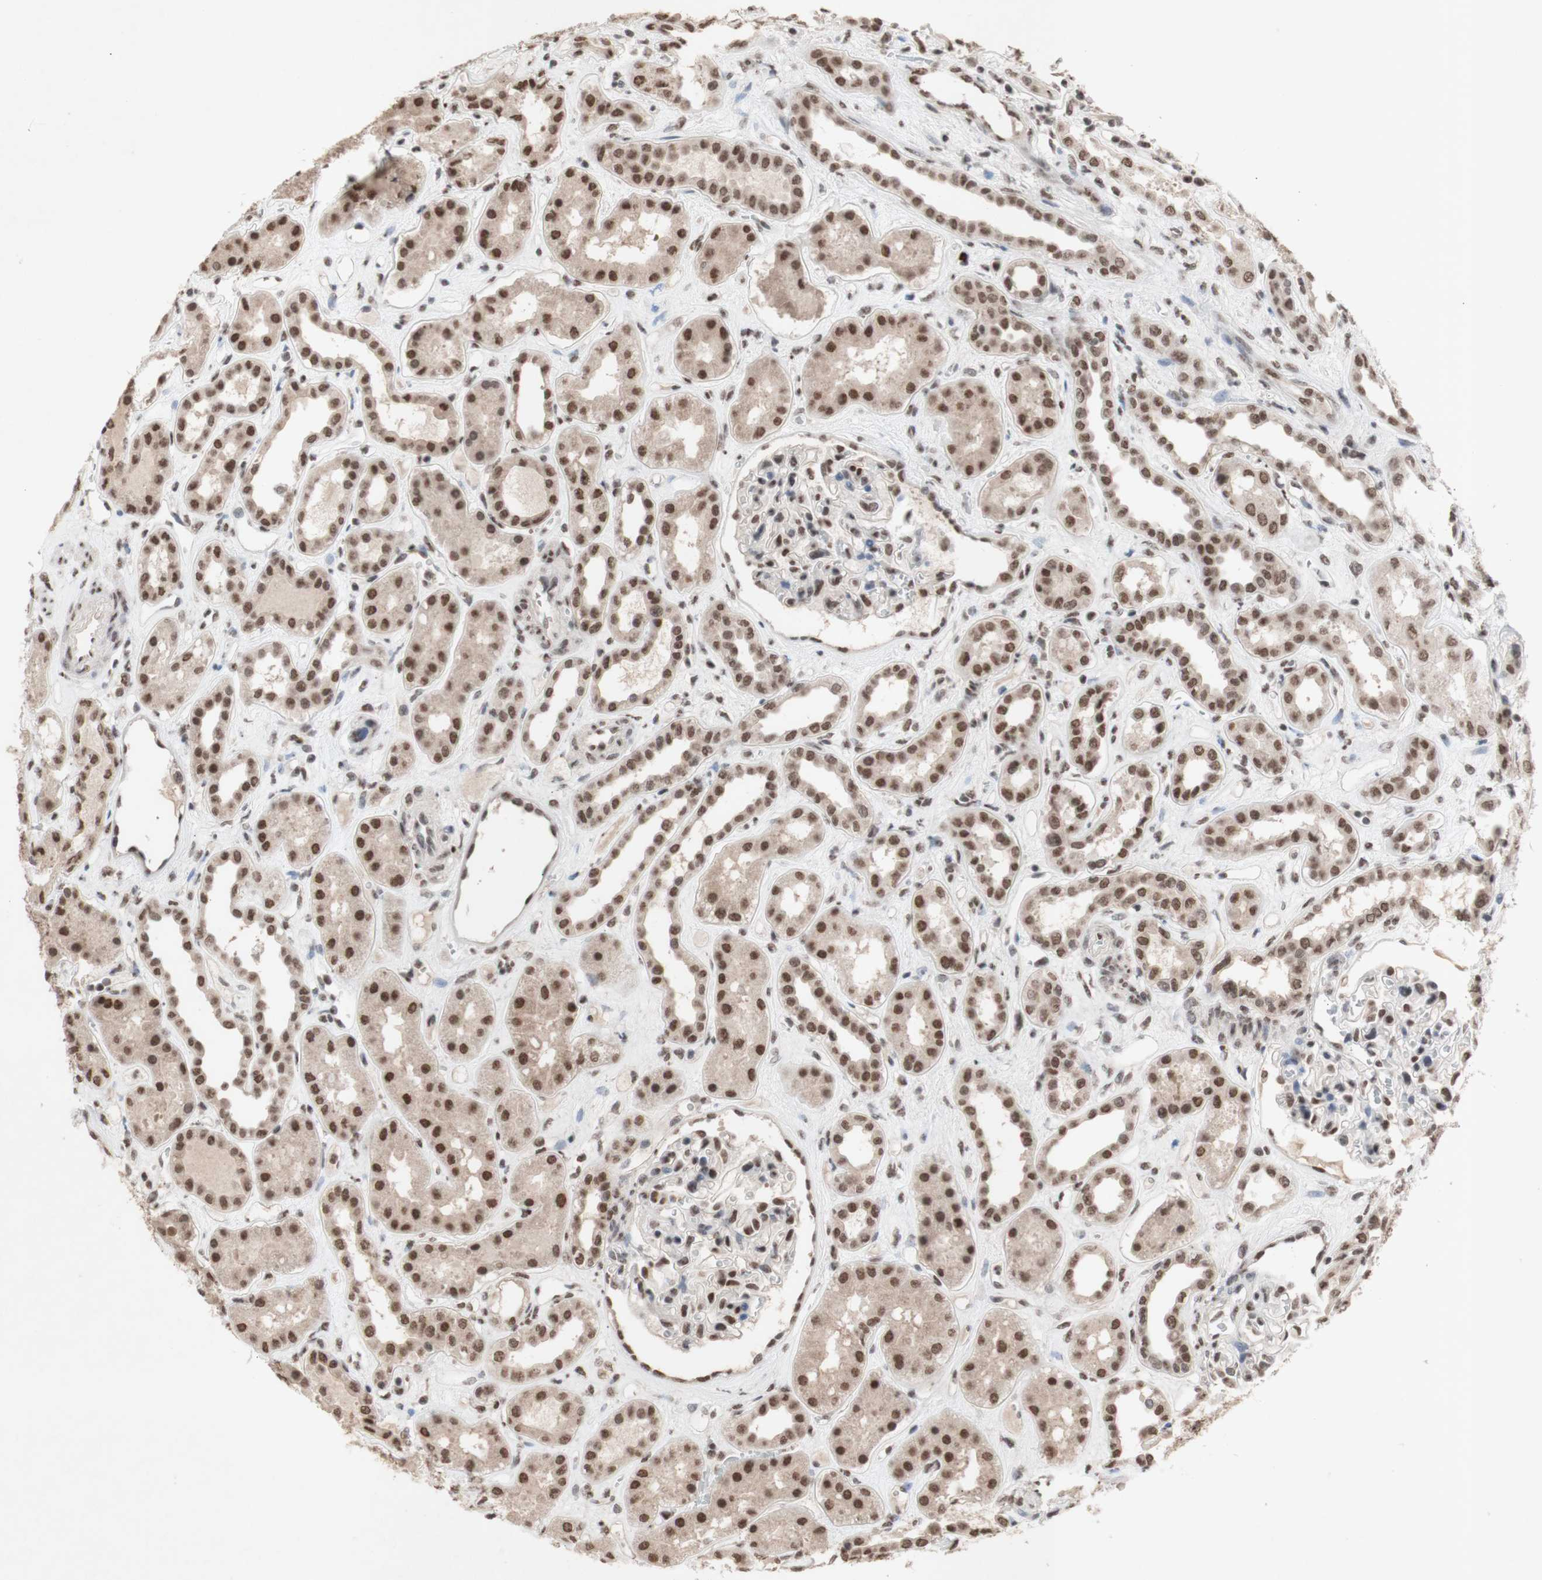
{"staining": {"intensity": "moderate", "quantity": "25%-75%", "location": "nuclear"}, "tissue": "kidney", "cell_type": "Cells in glomeruli", "image_type": "normal", "snomed": [{"axis": "morphology", "description": "Normal tissue, NOS"}, {"axis": "topography", "description": "Kidney"}], "caption": "High-magnification brightfield microscopy of benign kidney stained with DAB (3,3'-diaminobenzidine) (brown) and counterstained with hematoxylin (blue). cells in glomeruli exhibit moderate nuclear positivity is appreciated in about25%-75% of cells. The protein is shown in brown color, while the nuclei are stained blue.", "gene": "SFPQ", "patient": {"sex": "male", "age": 59}}